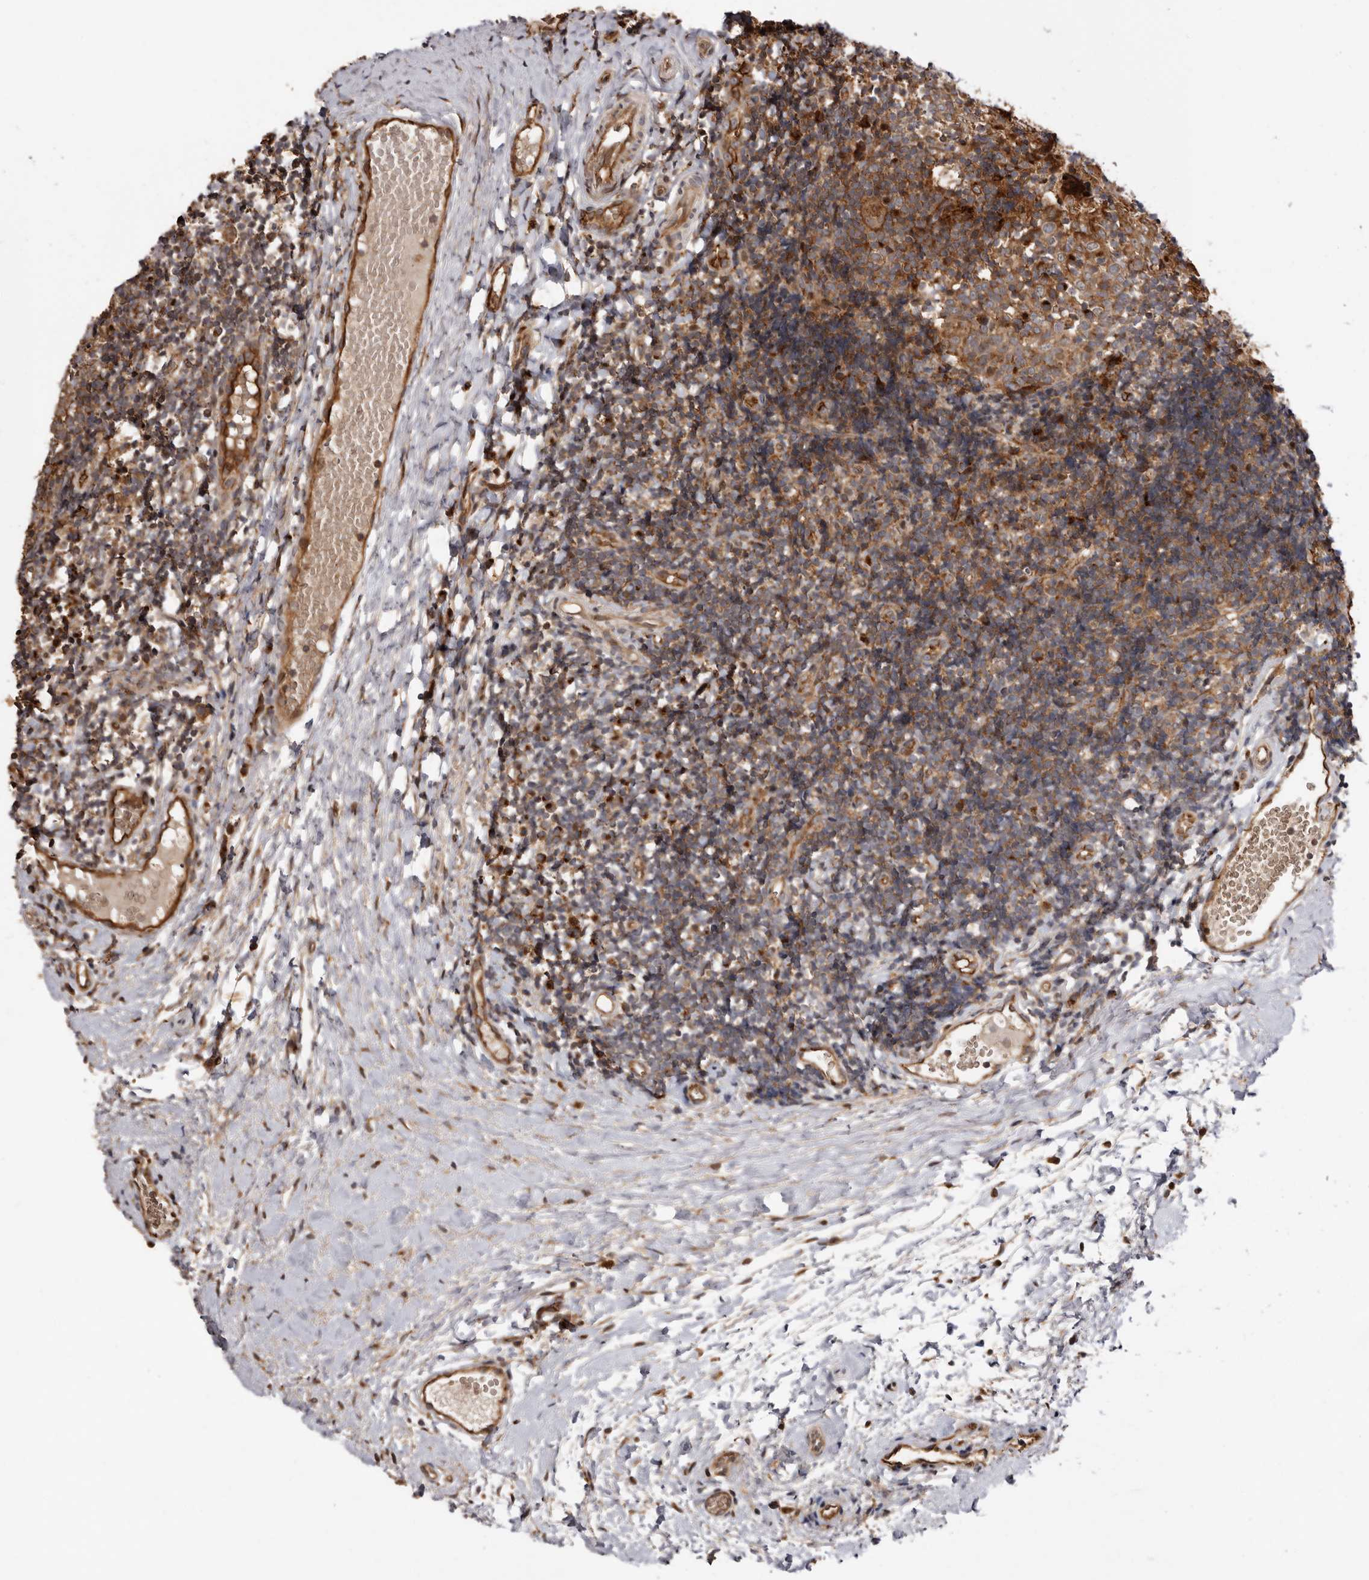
{"staining": {"intensity": "strong", "quantity": "<25%", "location": "cytoplasmic/membranous"}, "tissue": "tonsil", "cell_type": "Germinal center cells", "image_type": "normal", "snomed": [{"axis": "morphology", "description": "Normal tissue, NOS"}, {"axis": "topography", "description": "Tonsil"}], "caption": "Immunohistochemical staining of unremarkable human tonsil reveals <25% levels of strong cytoplasmic/membranous protein expression in about <25% of germinal center cells.", "gene": "GPR27", "patient": {"sex": "female", "age": 19}}